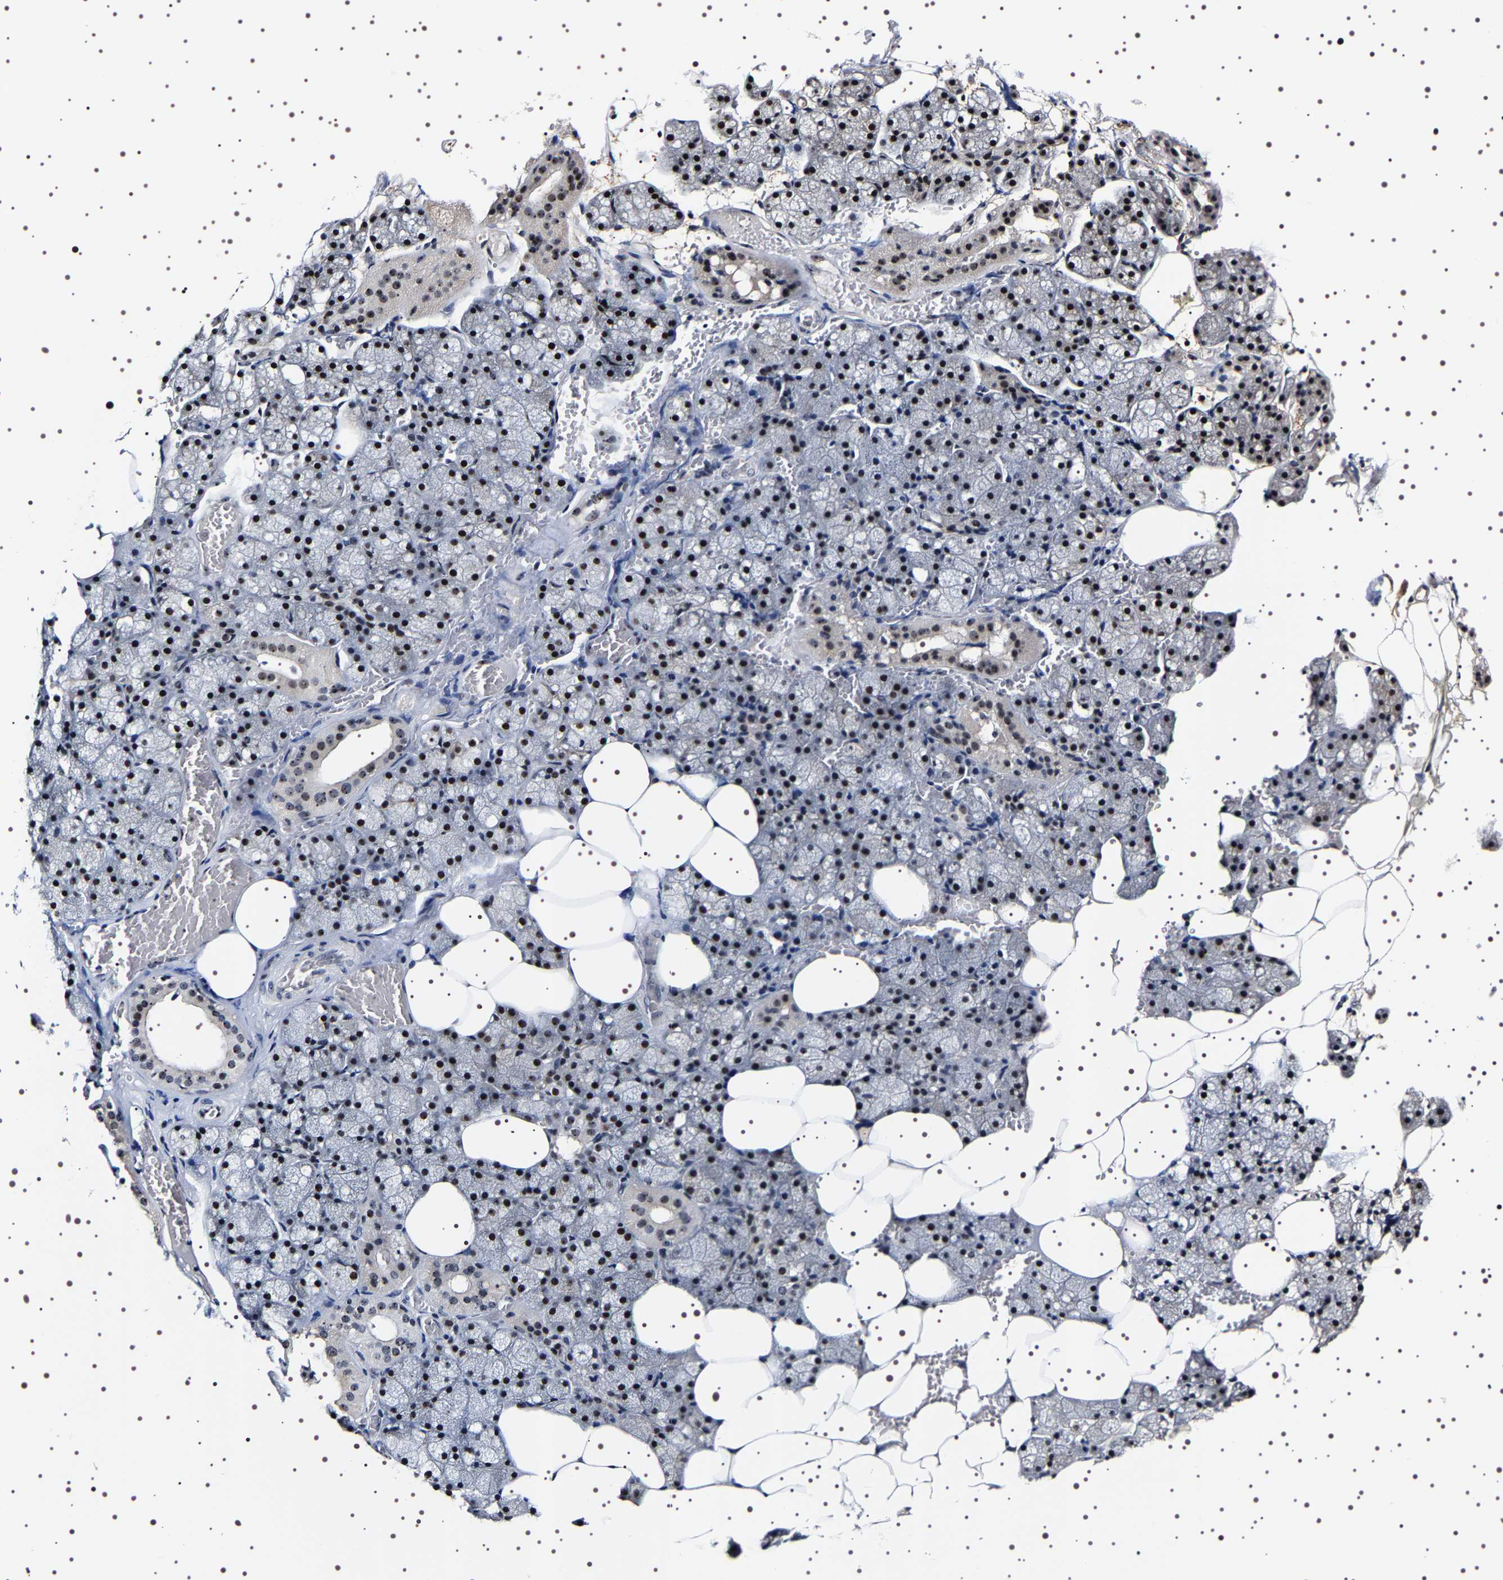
{"staining": {"intensity": "moderate", "quantity": "25%-75%", "location": "nuclear"}, "tissue": "salivary gland", "cell_type": "Glandular cells", "image_type": "normal", "snomed": [{"axis": "morphology", "description": "Normal tissue, NOS"}, {"axis": "topography", "description": "Salivary gland"}], "caption": "This image displays immunohistochemistry (IHC) staining of normal human salivary gland, with medium moderate nuclear expression in about 25%-75% of glandular cells.", "gene": "GNL3", "patient": {"sex": "male", "age": 62}}